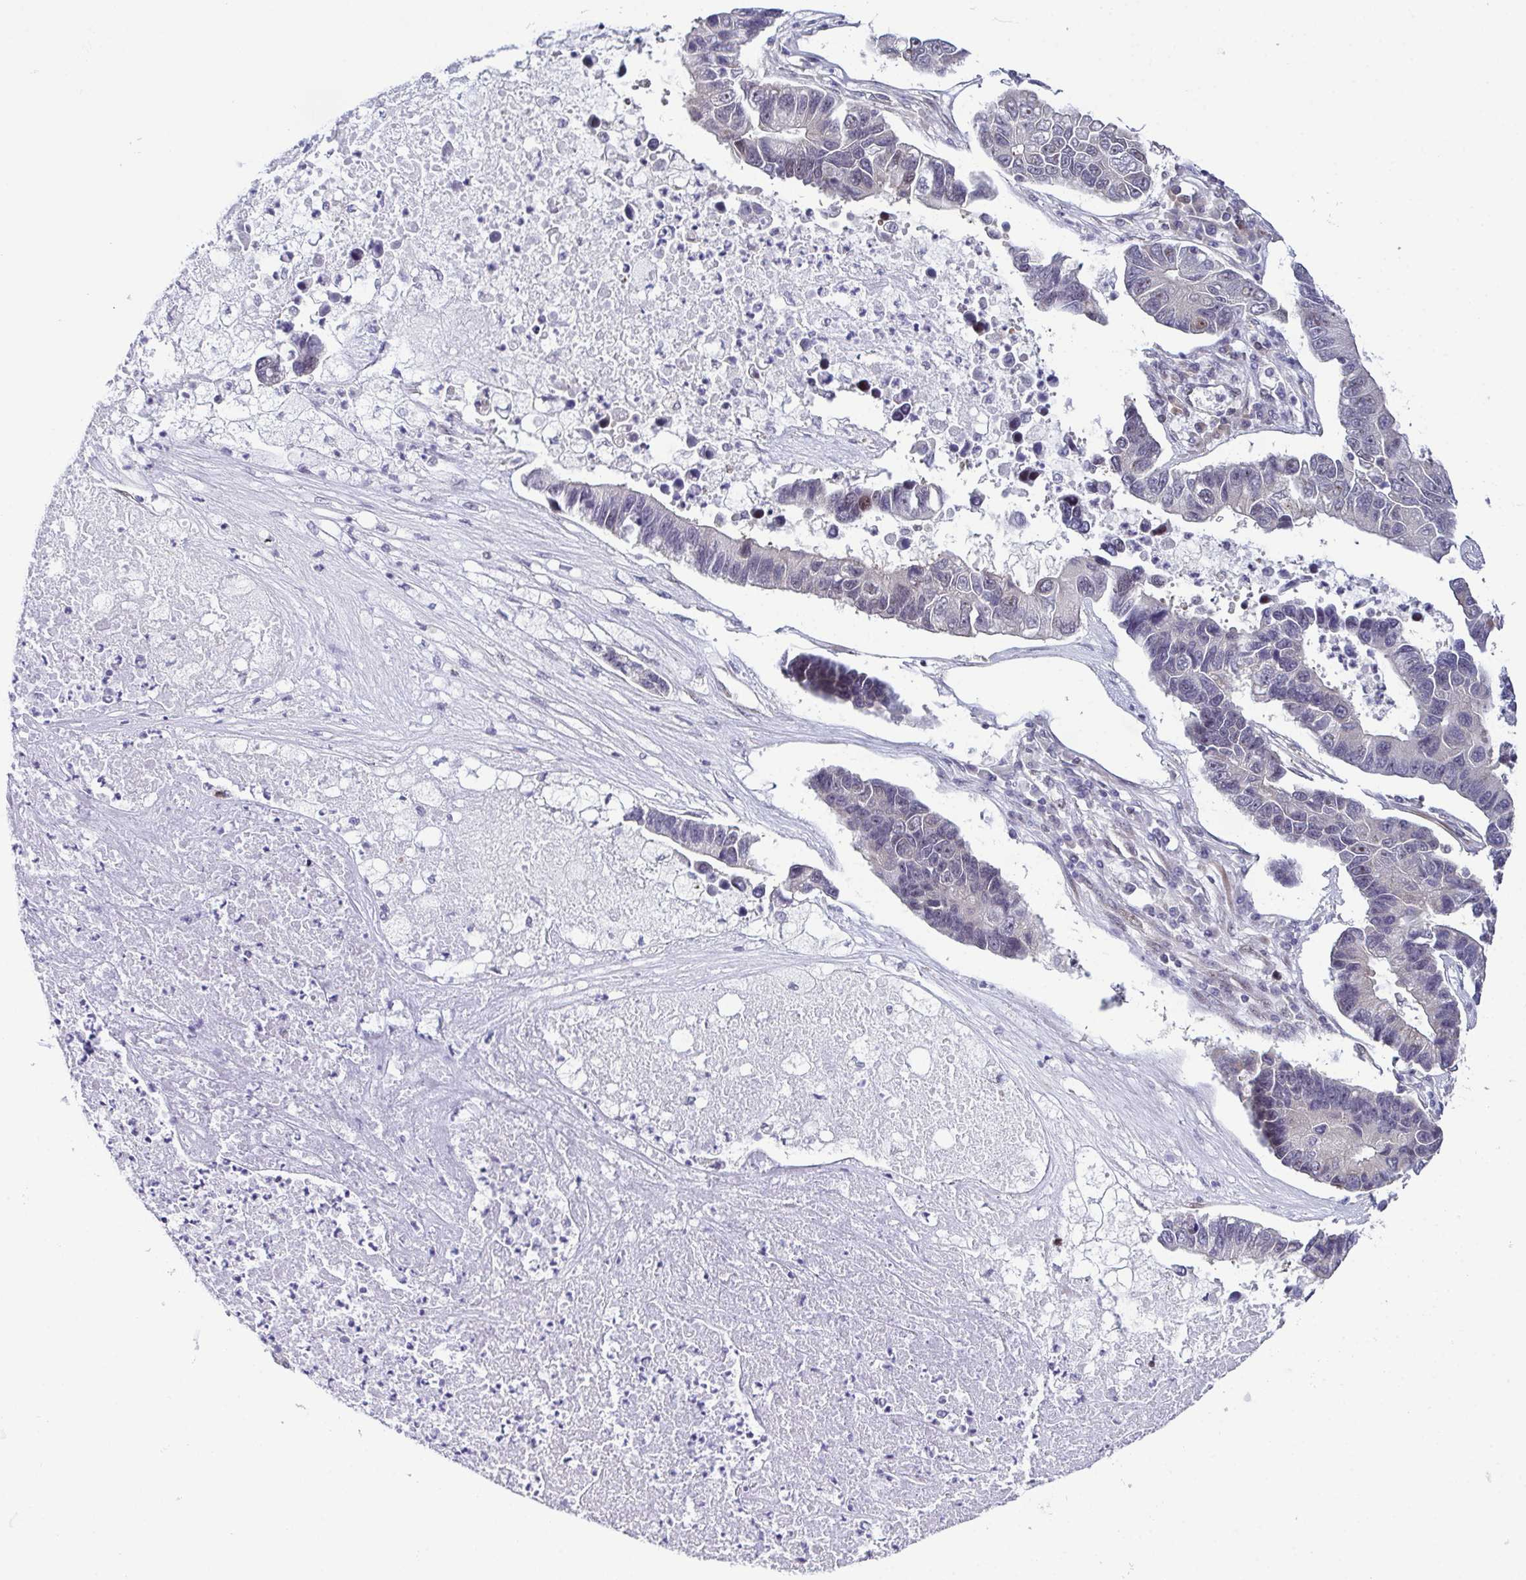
{"staining": {"intensity": "weak", "quantity": "<25%", "location": "nuclear"}, "tissue": "lung cancer", "cell_type": "Tumor cells", "image_type": "cancer", "snomed": [{"axis": "morphology", "description": "Adenocarcinoma, NOS"}, {"axis": "topography", "description": "Bronchus"}, {"axis": "topography", "description": "Lung"}], "caption": "Histopathology image shows no significant protein expression in tumor cells of adenocarcinoma (lung).", "gene": "DNAJB1", "patient": {"sex": "female", "age": 51}}